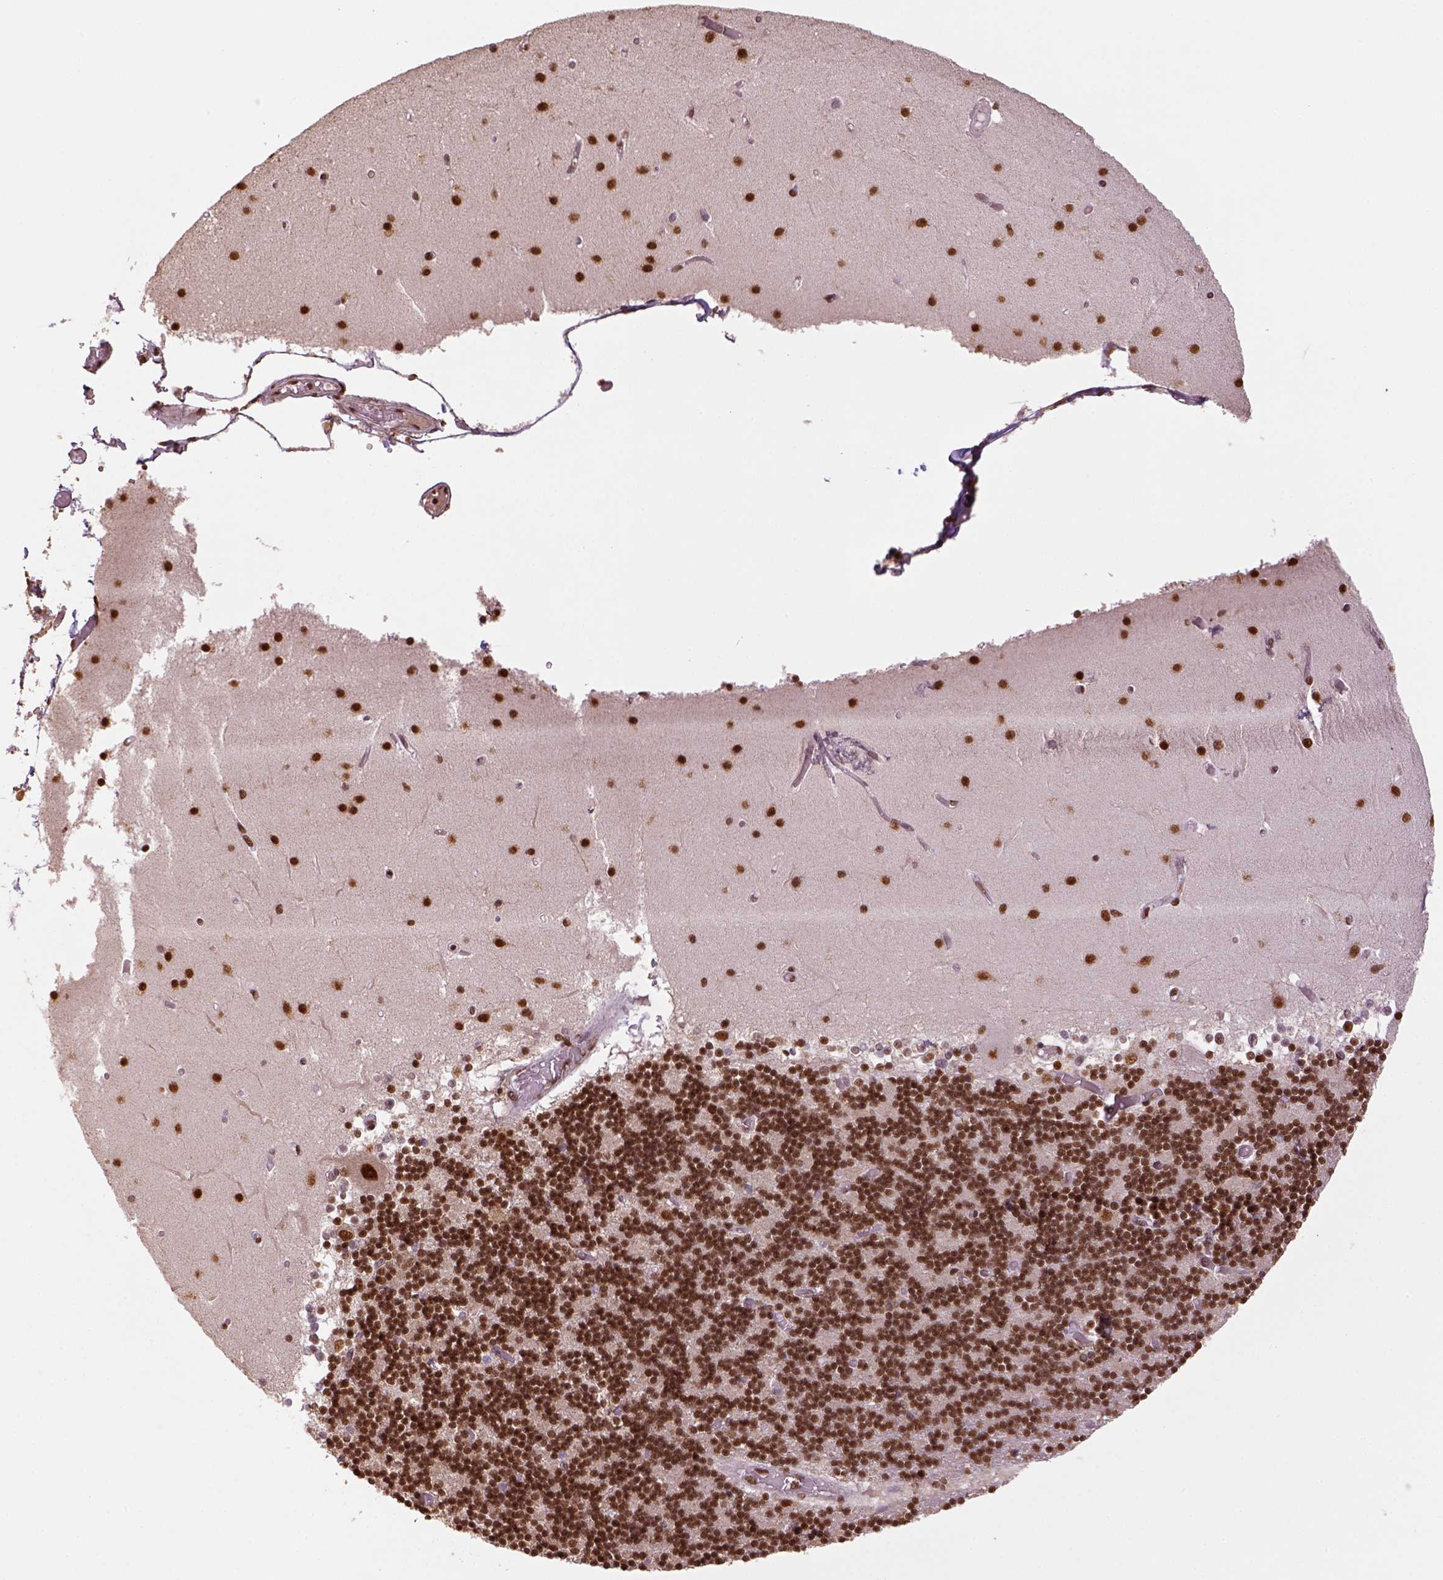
{"staining": {"intensity": "strong", "quantity": ">75%", "location": "nuclear"}, "tissue": "cerebellum", "cell_type": "Cells in granular layer", "image_type": "normal", "snomed": [{"axis": "morphology", "description": "Normal tissue, NOS"}, {"axis": "topography", "description": "Cerebellum"}], "caption": "Cerebellum was stained to show a protein in brown. There is high levels of strong nuclear expression in about >75% of cells in granular layer.", "gene": "CCAR1", "patient": {"sex": "female", "age": 28}}